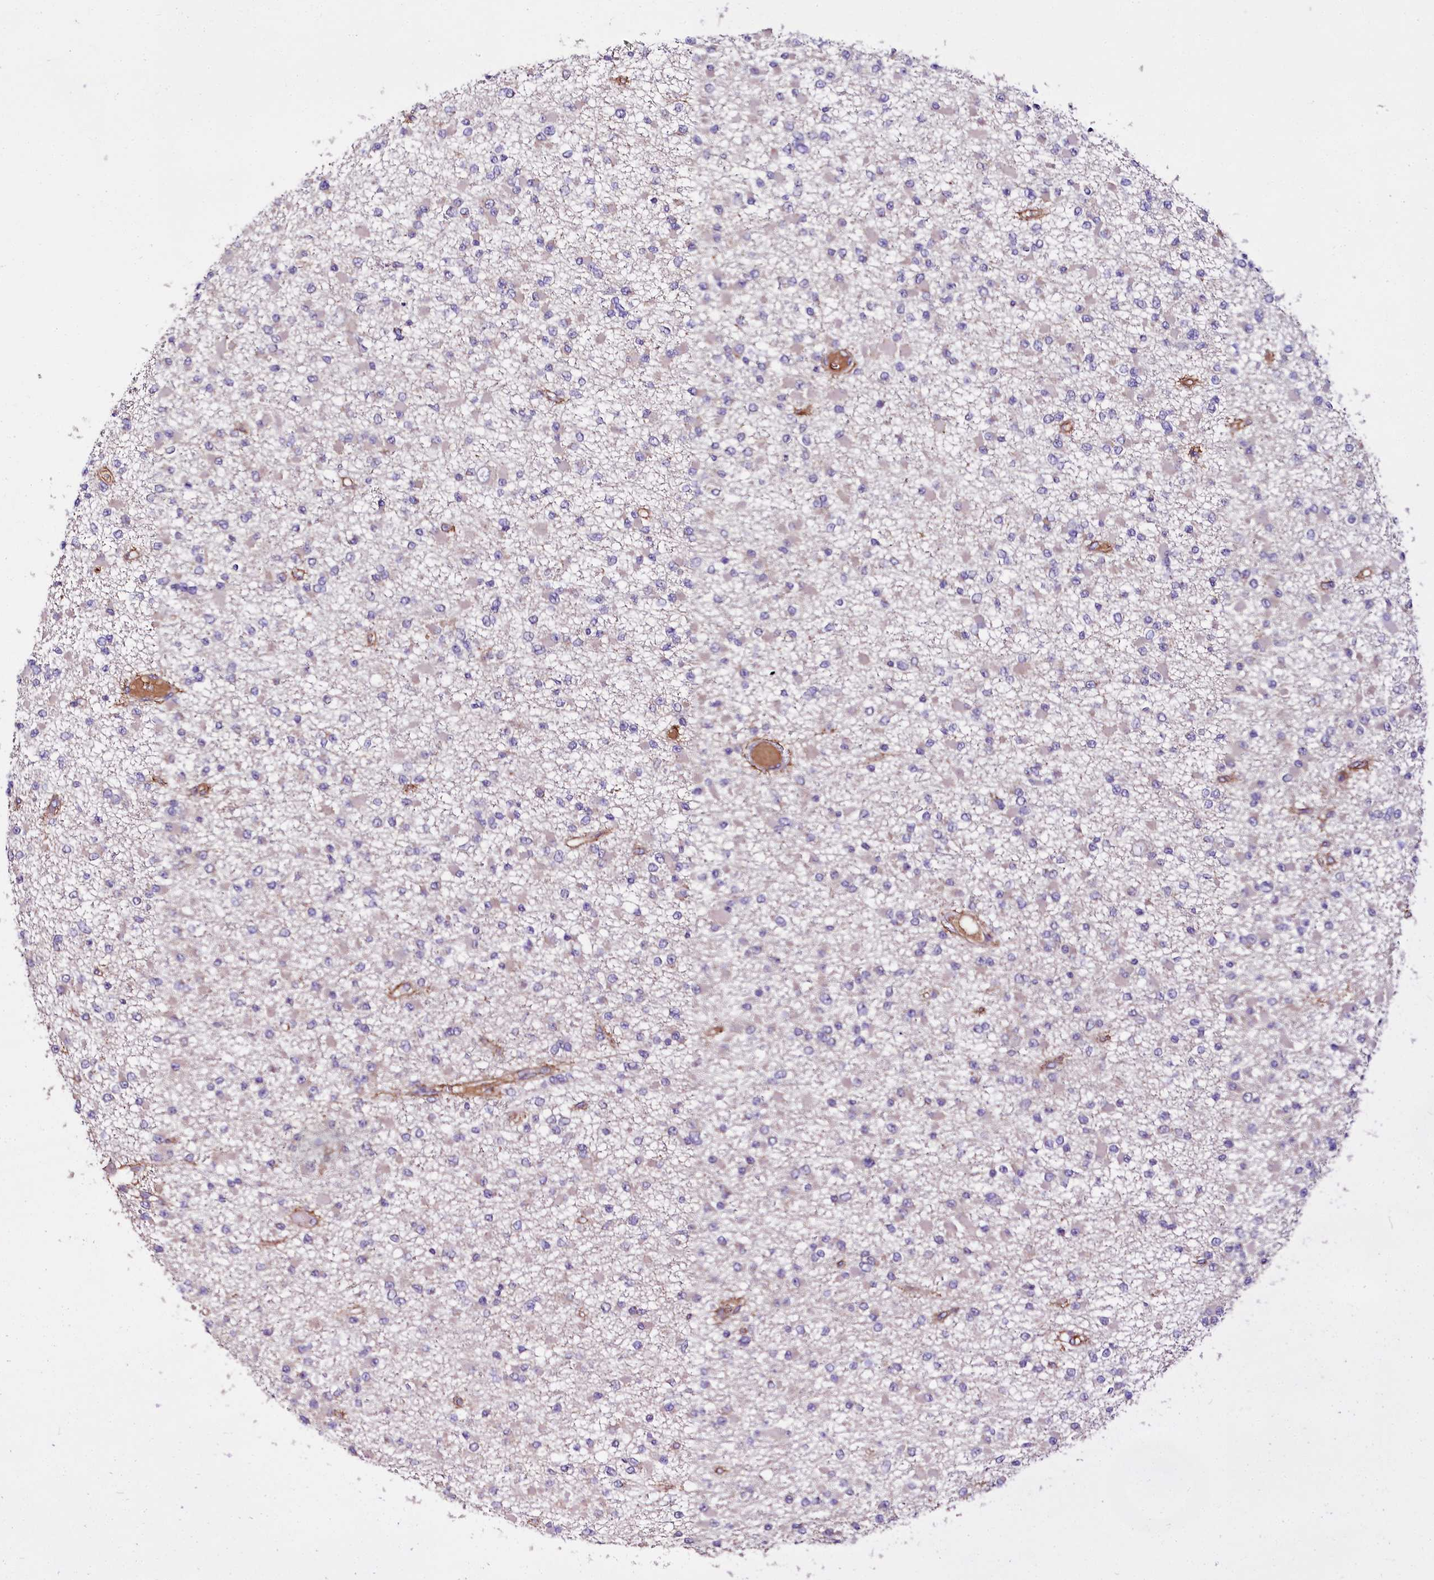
{"staining": {"intensity": "negative", "quantity": "none", "location": "none"}, "tissue": "glioma", "cell_type": "Tumor cells", "image_type": "cancer", "snomed": [{"axis": "morphology", "description": "Glioma, malignant, Low grade"}, {"axis": "topography", "description": "Brain"}], "caption": "Immunohistochemistry of human glioma exhibits no expression in tumor cells.", "gene": "RPUSD3", "patient": {"sex": "female", "age": 22}}